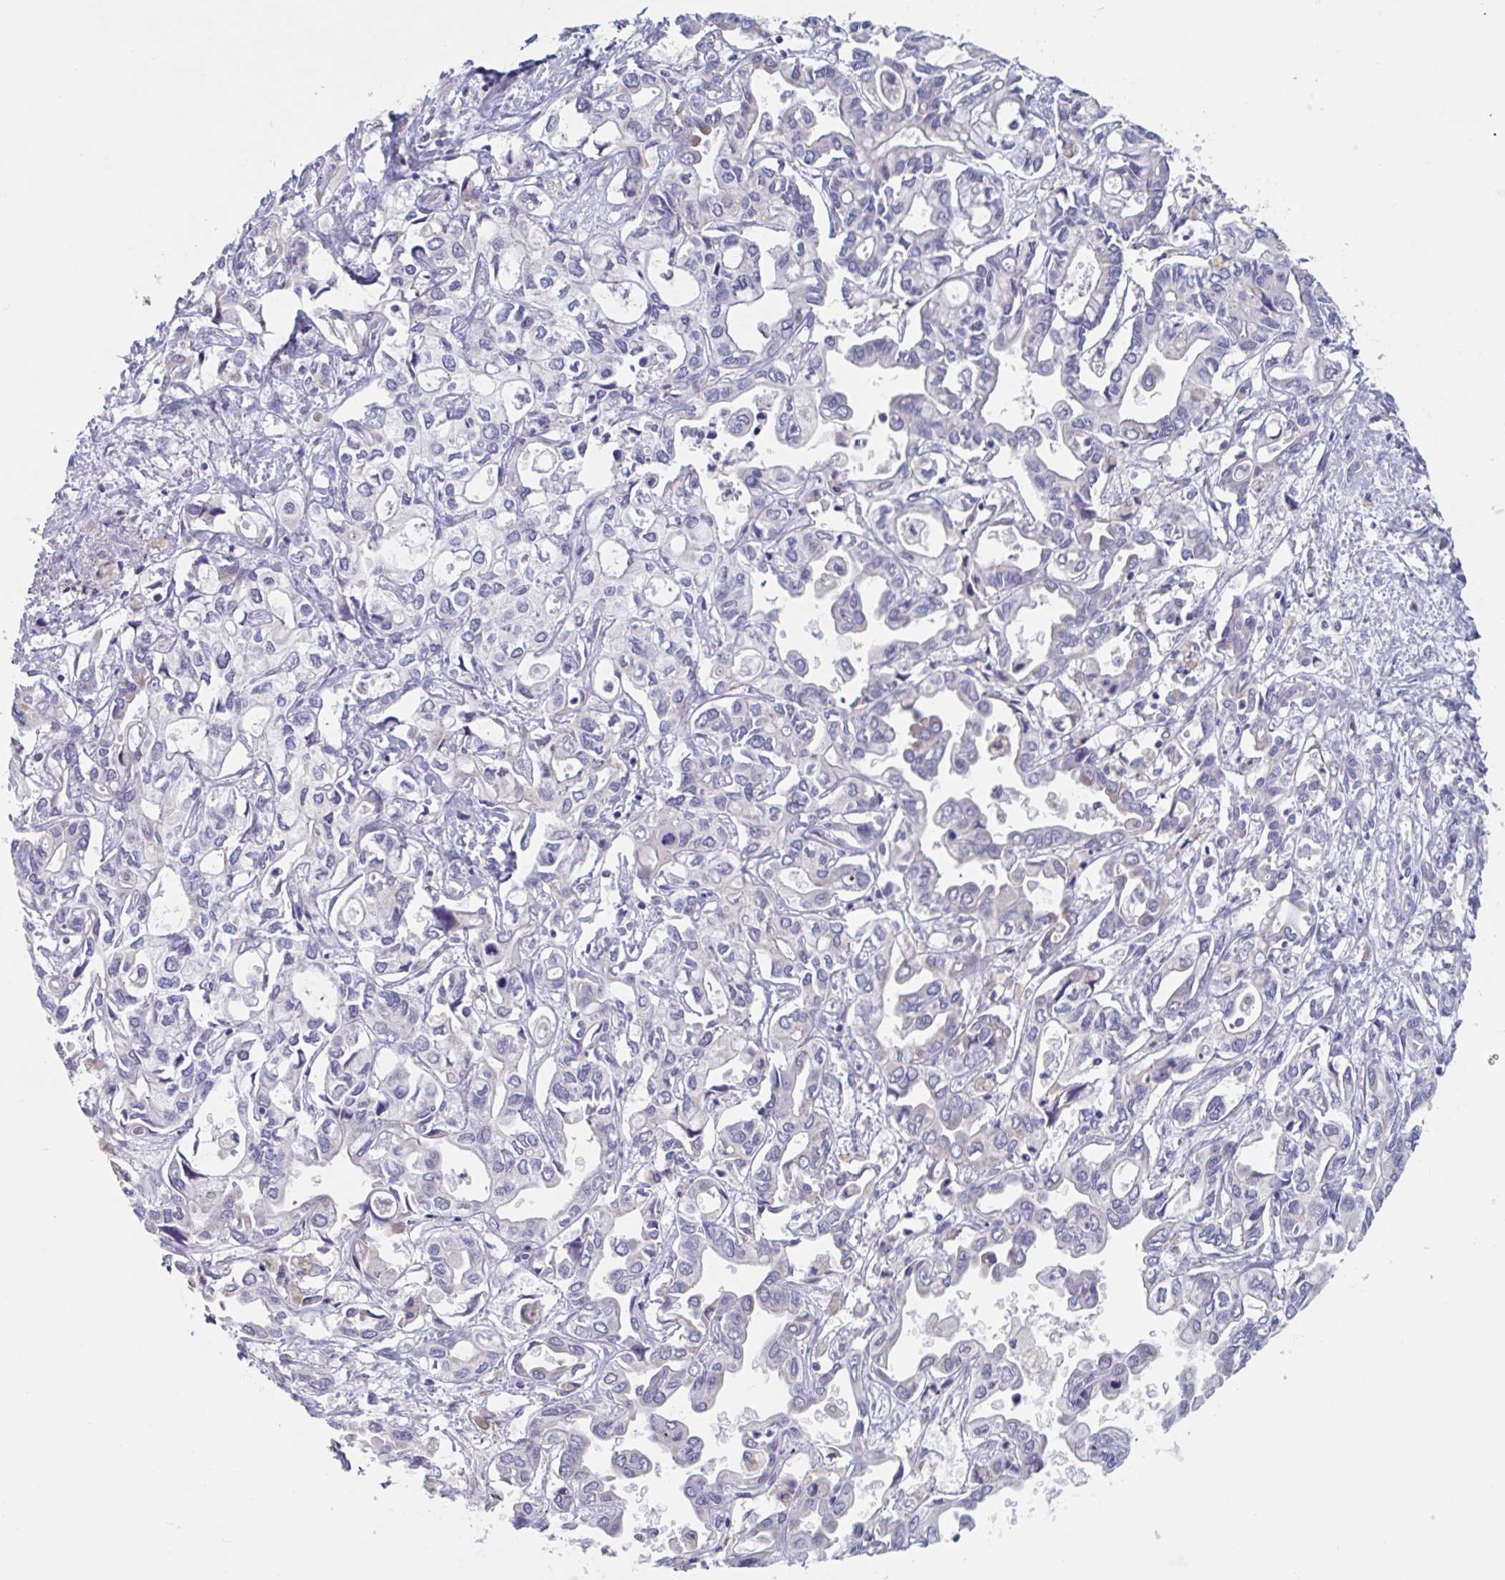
{"staining": {"intensity": "negative", "quantity": "none", "location": "none"}, "tissue": "liver cancer", "cell_type": "Tumor cells", "image_type": "cancer", "snomed": [{"axis": "morphology", "description": "Cholangiocarcinoma"}, {"axis": "topography", "description": "Liver"}], "caption": "Protein analysis of liver cholangiocarcinoma displays no significant staining in tumor cells.", "gene": "MRPL53", "patient": {"sex": "female", "age": 64}}